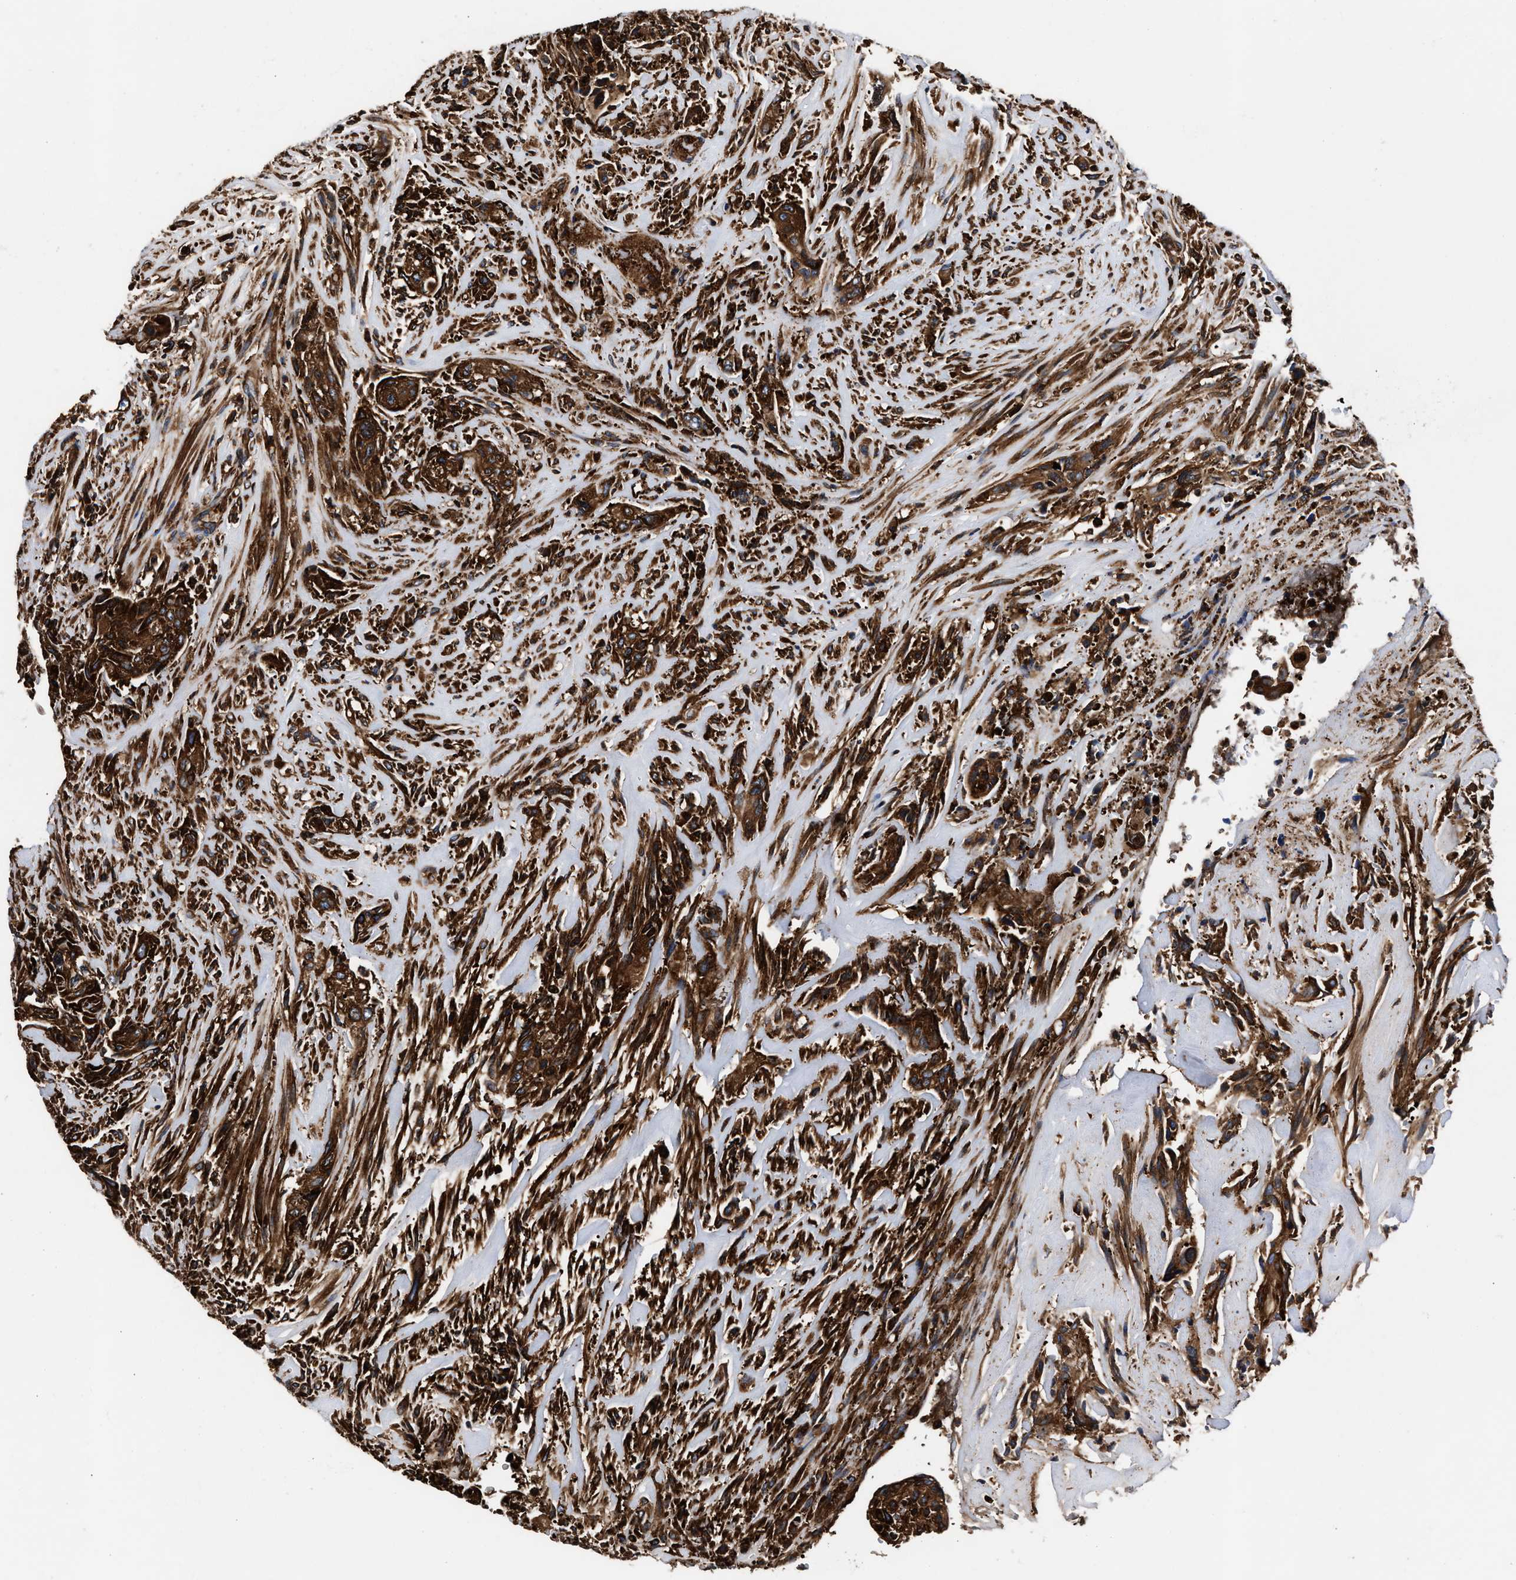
{"staining": {"intensity": "strong", "quantity": ">75%", "location": "cytoplasmic/membranous"}, "tissue": "urothelial cancer", "cell_type": "Tumor cells", "image_type": "cancer", "snomed": [{"axis": "morphology", "description": "Urothelial carcinoma, Low grade"}, {"axis": "morphology", "description": "Urothelial carcinoma, High grade"}, {"axis": "topography", "description": "Urinary bladder"}], "caption": "This photomicrograph displays urothelial cancer stained with immunohistochemistry to label a protein in brown. The cytoplasmic/membranous of tumor cells show strong positivity for the protein. Nuclei are counter-stained blue.", "gene": "KYAT1", "patient": {"sex": "male", "age": 35}}